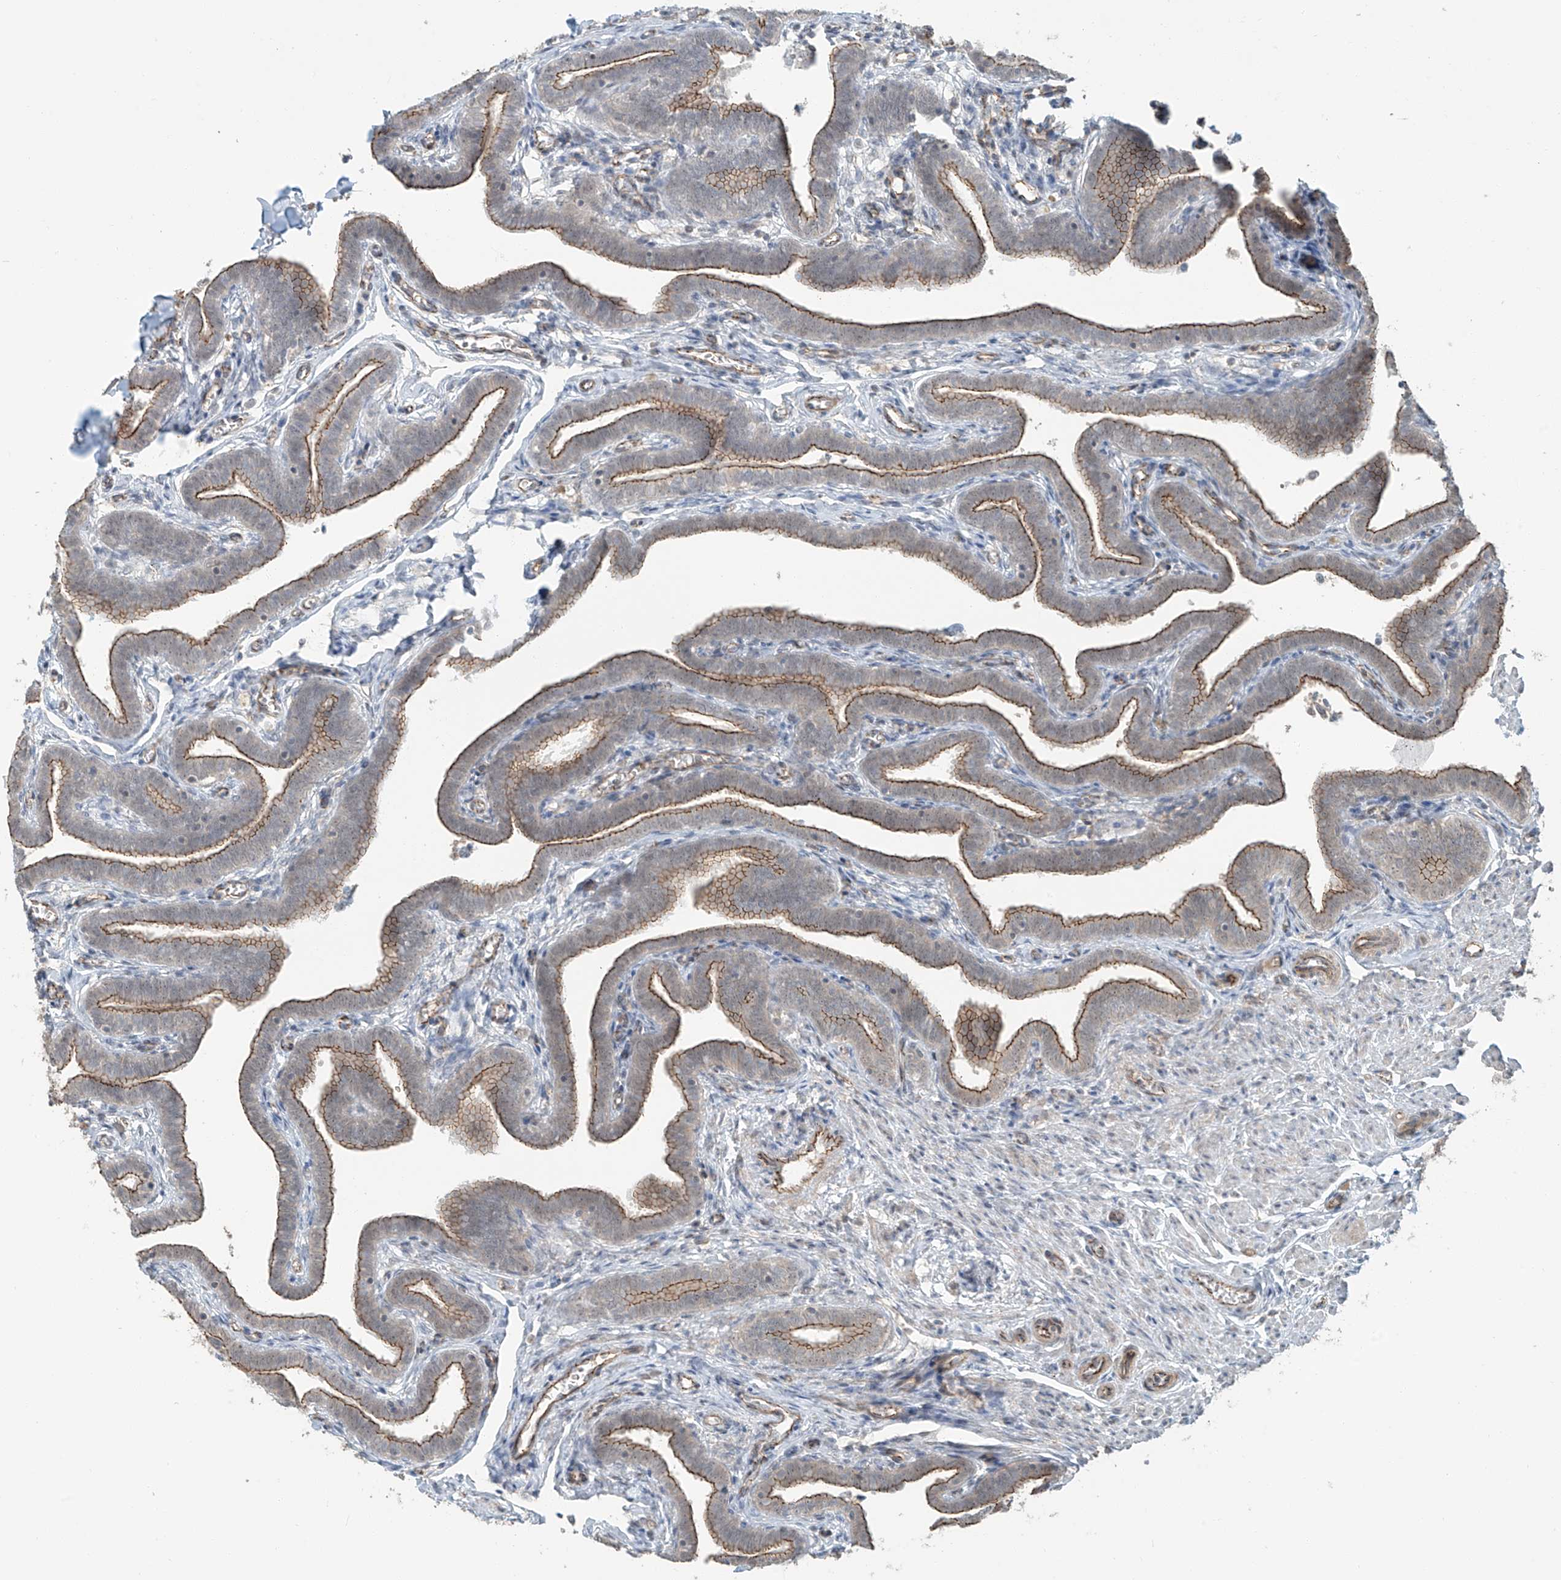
{"staining": {"intensity": "moderate", "quantity": ">75%", "location": "cytoplasmic/membranous"}, "tissue": "fallopian tube", "cell_type": "Glandular cells", "image_type": "normal", "snomed": [{"axis": "morphology", "description": "Normal tissue, NOS"}, {"axis": "topography", "description": "Fallopian tube"}], "caption": "A brown stain shows moderate cytoplasmic/membranous staining of a protein in glandular cells of normal human fallopian tube.", "gene": "ZNF16", "patient": {"sex": "female", "age": 36}}